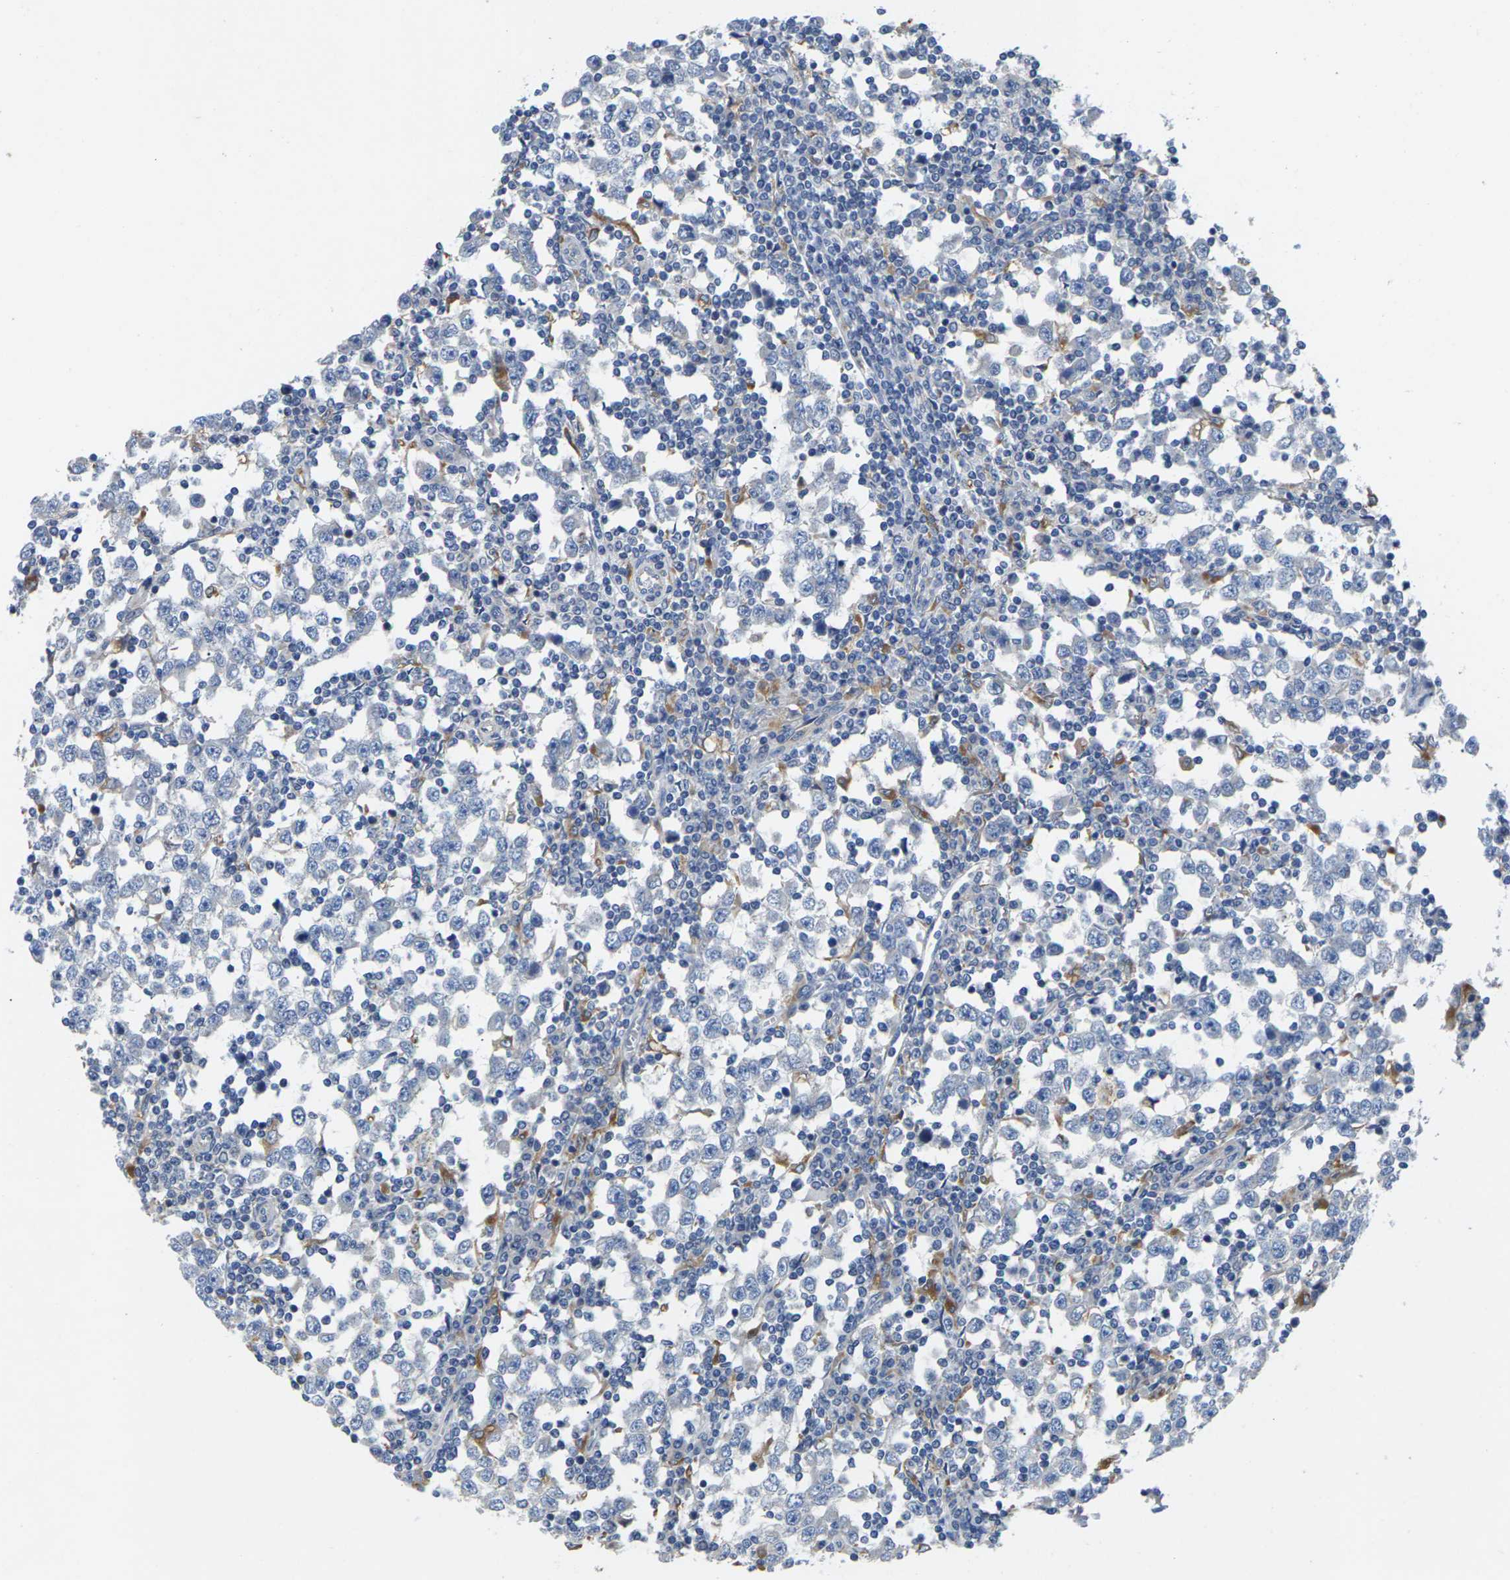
{"staining": {"intensity": "negative", "quantity": "none", "location": "none"}, "tissue": "testis cancer", "cell_type": "Tumor cells", "image_type": "cancer", "snomed": [{"axis": "morphology", "description": "Seminoma, NOS"}, {"axis": "topography", "description": "Testis"}], "caption": "Tumor cells show no significant expression in testis cancer (seminoma).", "gene": "SCNN1A", "patient": {"sex": "male", "age": 65}}